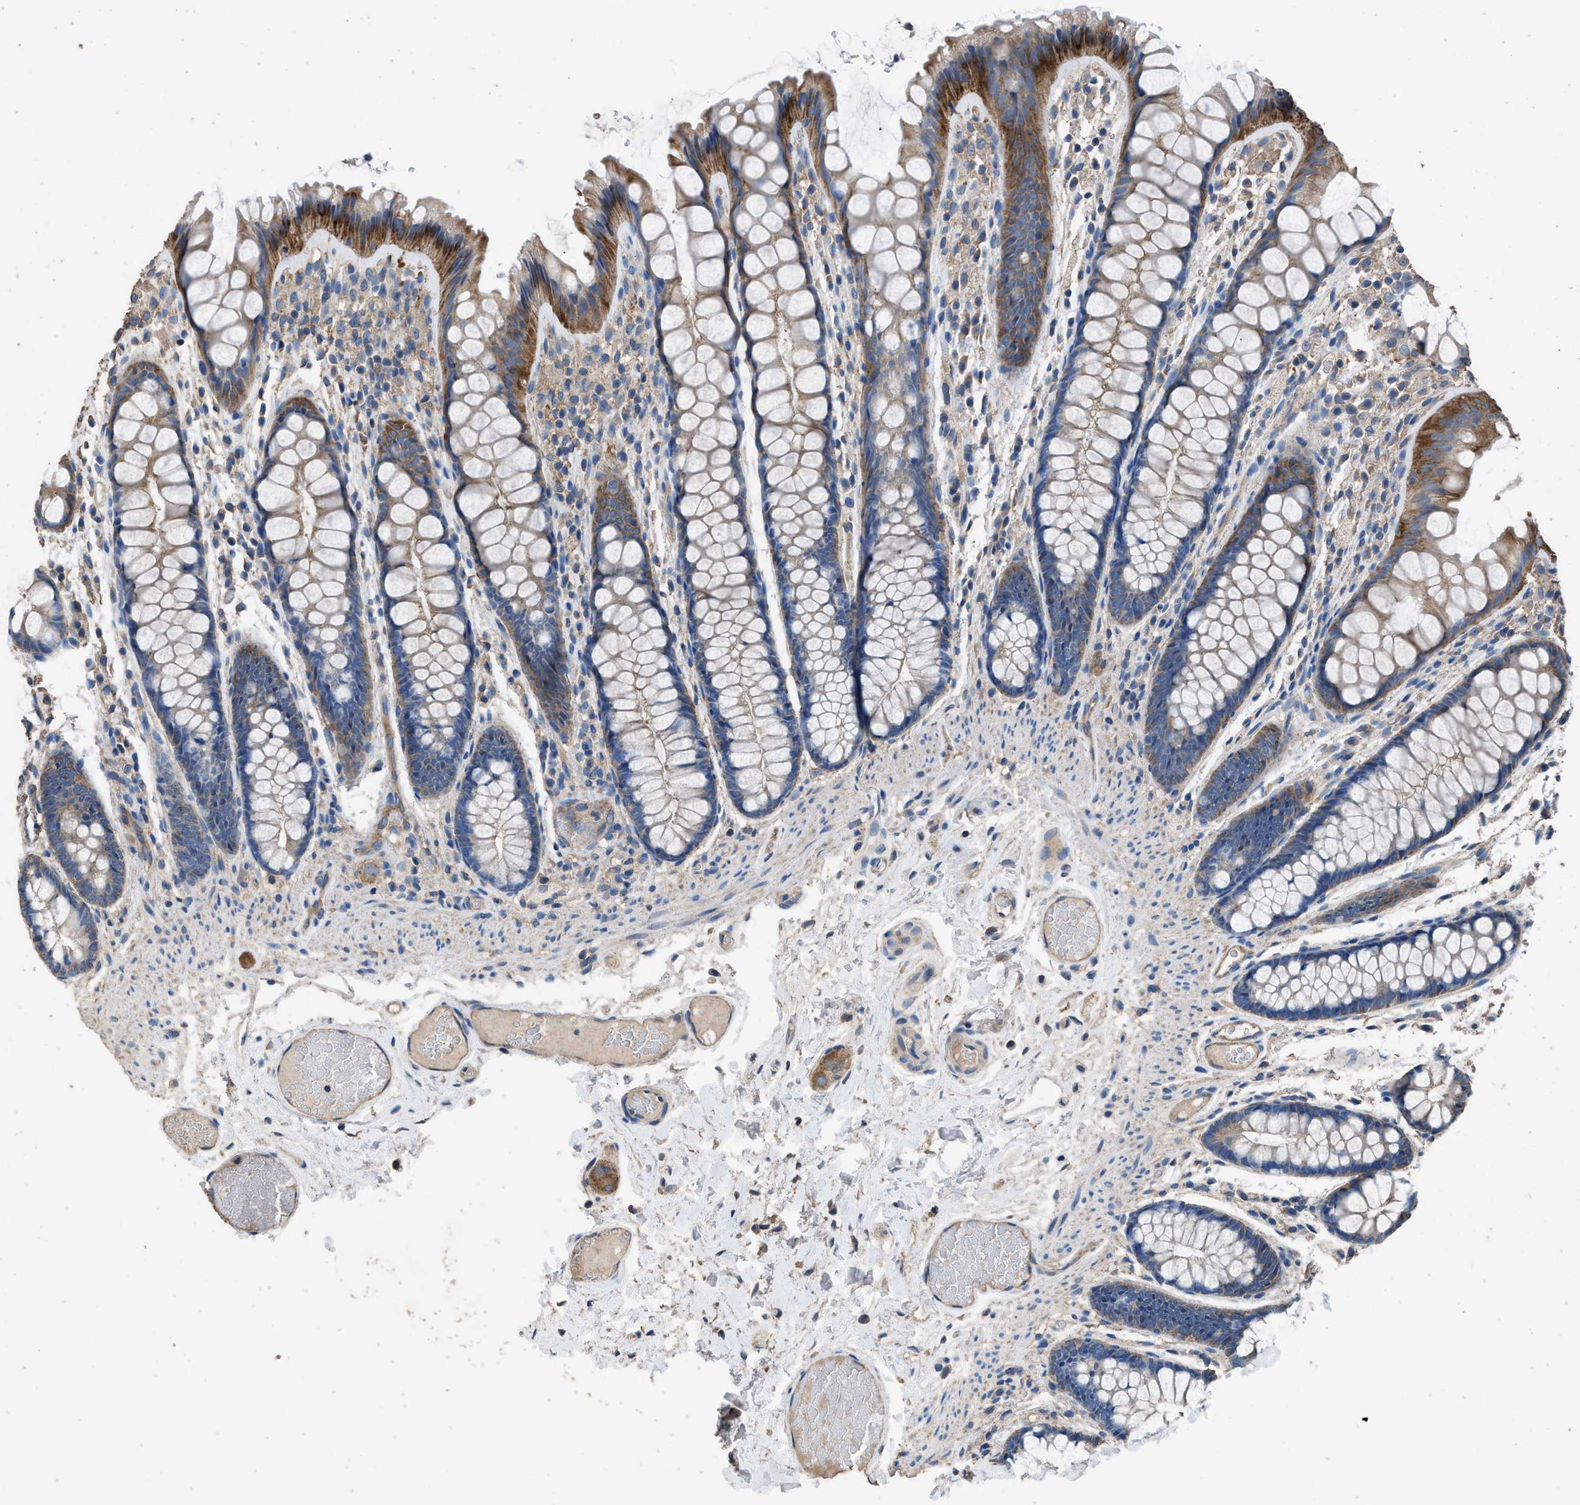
{"staining": {"intensity": "weak", "quantity": ">75%", "location": "cytoplasmic/membranous"}, "tissue": "colon", "cell_type": "Endothelial cells", "image_type": "normal", "snomed": [{"axis": "morphology", "description": "Normal tissue, NOS"}, {"axis": "topography", "description": "Colon"}], "caption": "Endothelial cells show low levels of weak cytoplasmic/membranous positivity in approximately >75% of cells in unremarkable human colon.", "gene": "ITSN1", "patient": {"sex": "female", "age": 56}}